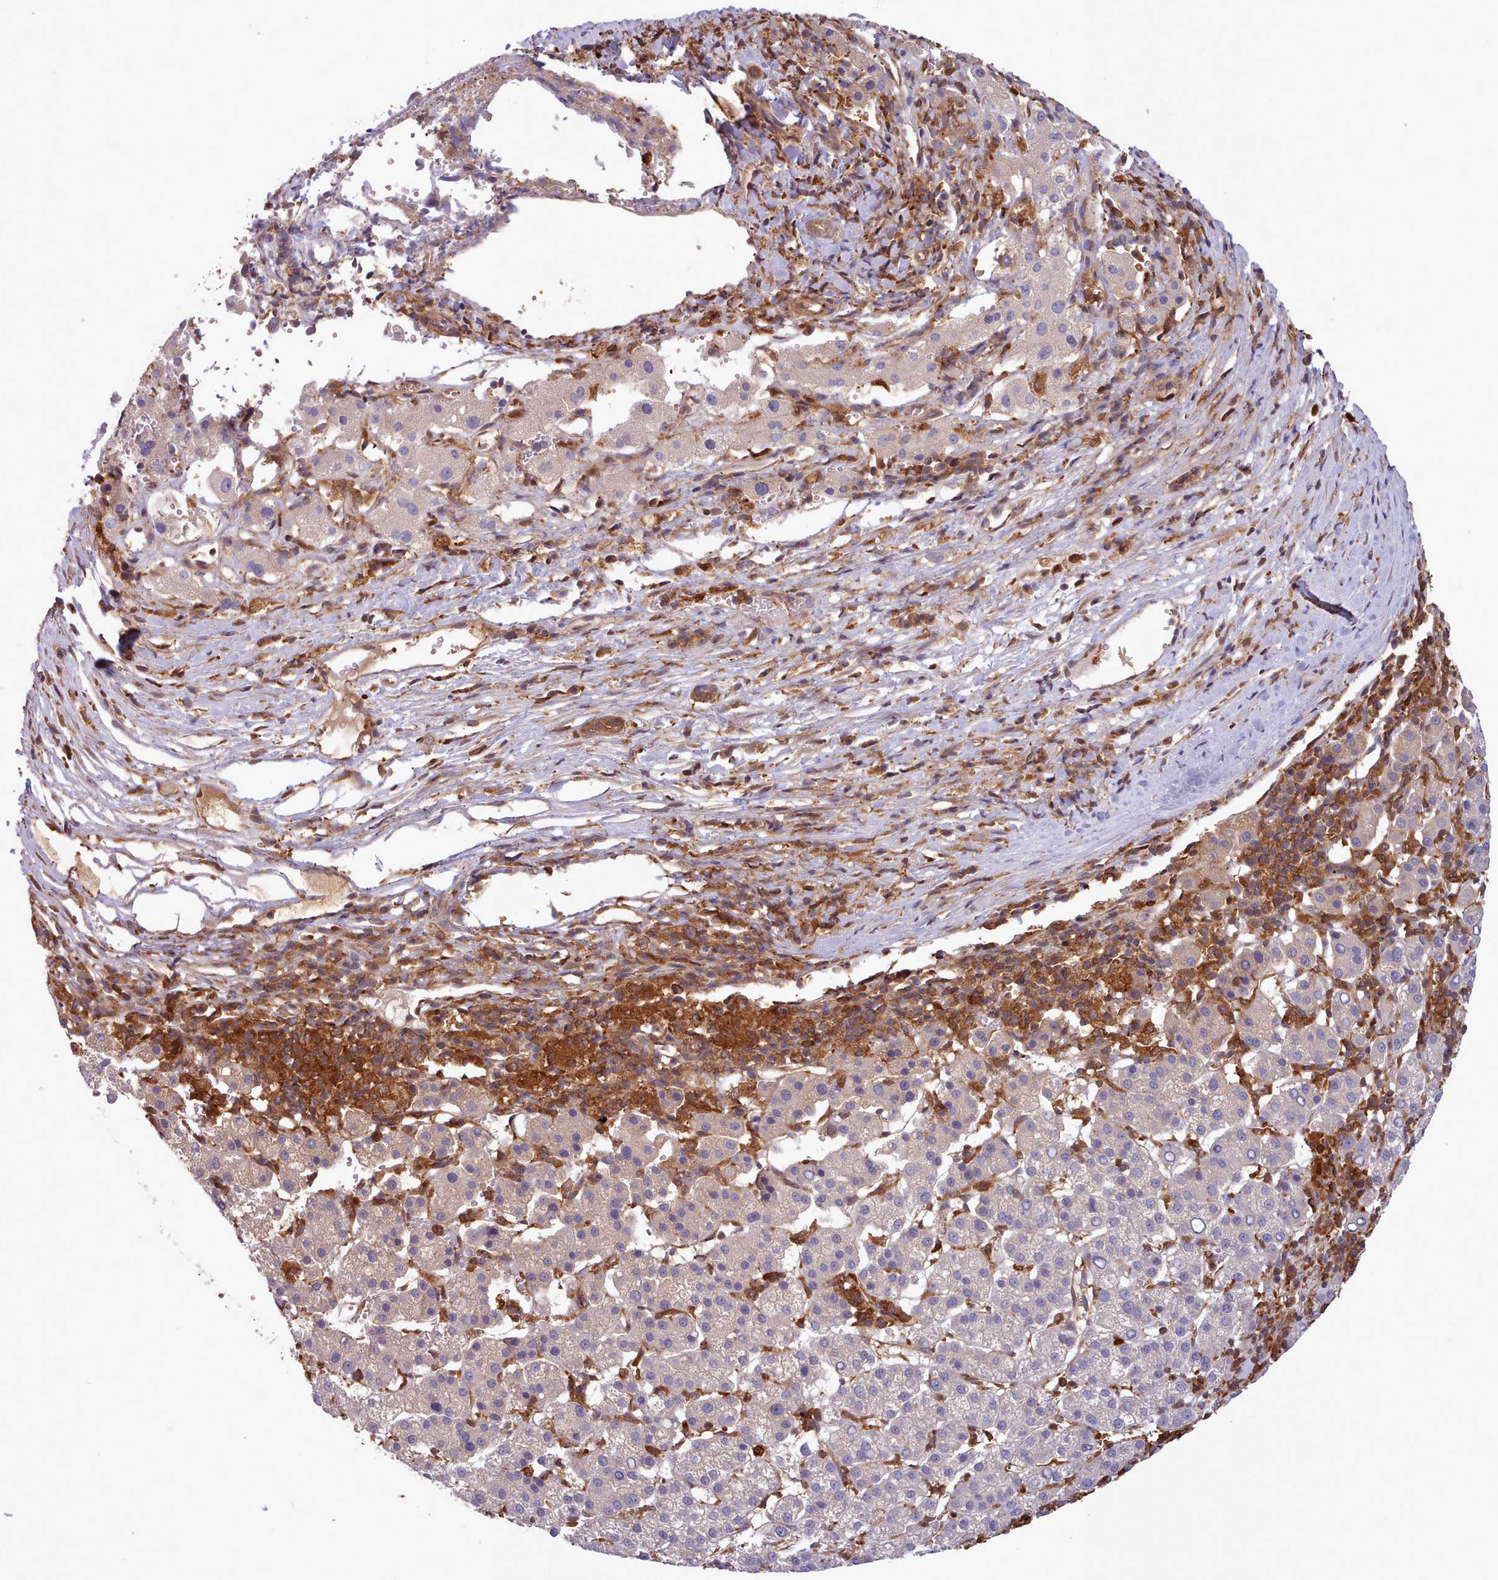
{"staining": {"intensity": "negative", "quantity": "none", "location": "none"}, "tissue": "liver cancer", "cell_type": "Tumor cells", "image_type": "cancer", "snomed": [{"axis": "morphology", "description": "Carcinoma, Hepatocellular, NOS"}, {"axis": "topography", "description": "Liver"}], "caption": "Histopathology image shows no significant protein staining in tumor cells of liver cancer.", "gene": "SLC4A9", "patient": {"sex": "female", "age": 58}}